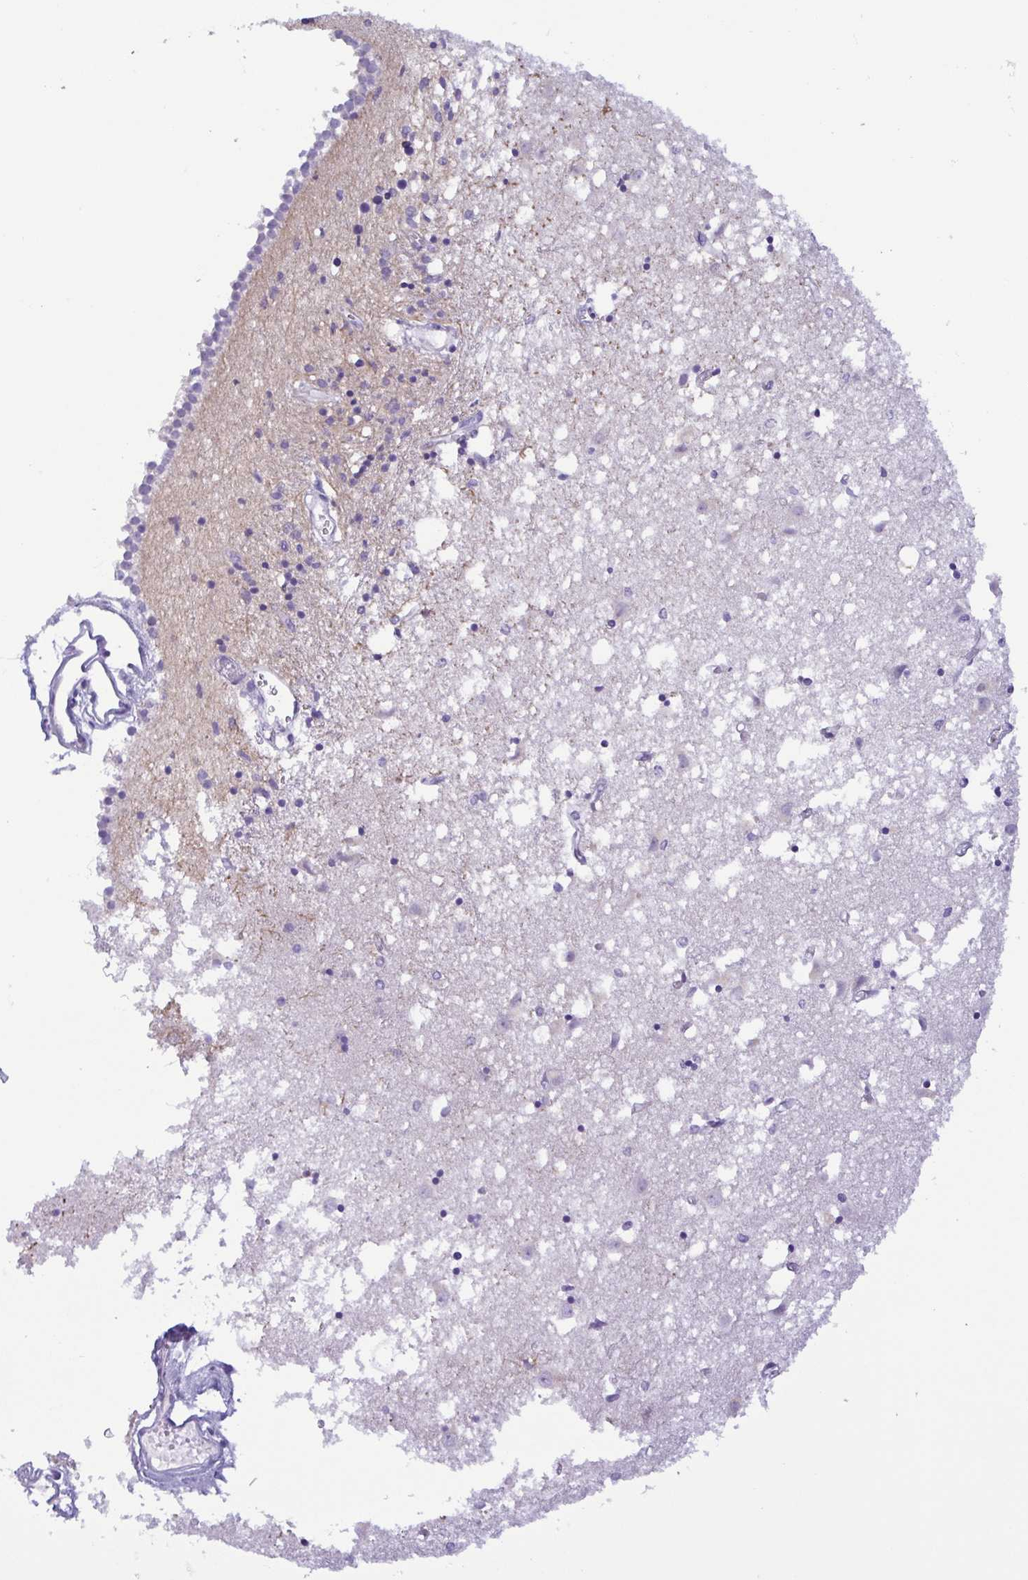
{"staining": {"intensity": "negative", "quantity": "none", "location": "none"}, "tissue": "caudate", "cell_type": "Glial cells", "image_type": "normal", "snomed": [{"axis": "morphology", "description": "Normal tissue, NOS"}, {"axis": "topography", "description": "Lateral ventricle wall"}], "caption": "A high-resolution photomicrograph shows IHC staining of normal caudate, which displays no significant expression in glial cells. The staining is performed using DAB (3,3'-diaminobenzidine) brown chromogen with nuclei counter-stained in using hematoxylin.", "gene": "MYL7", "patient": {"sex": "male", "age": 70}}